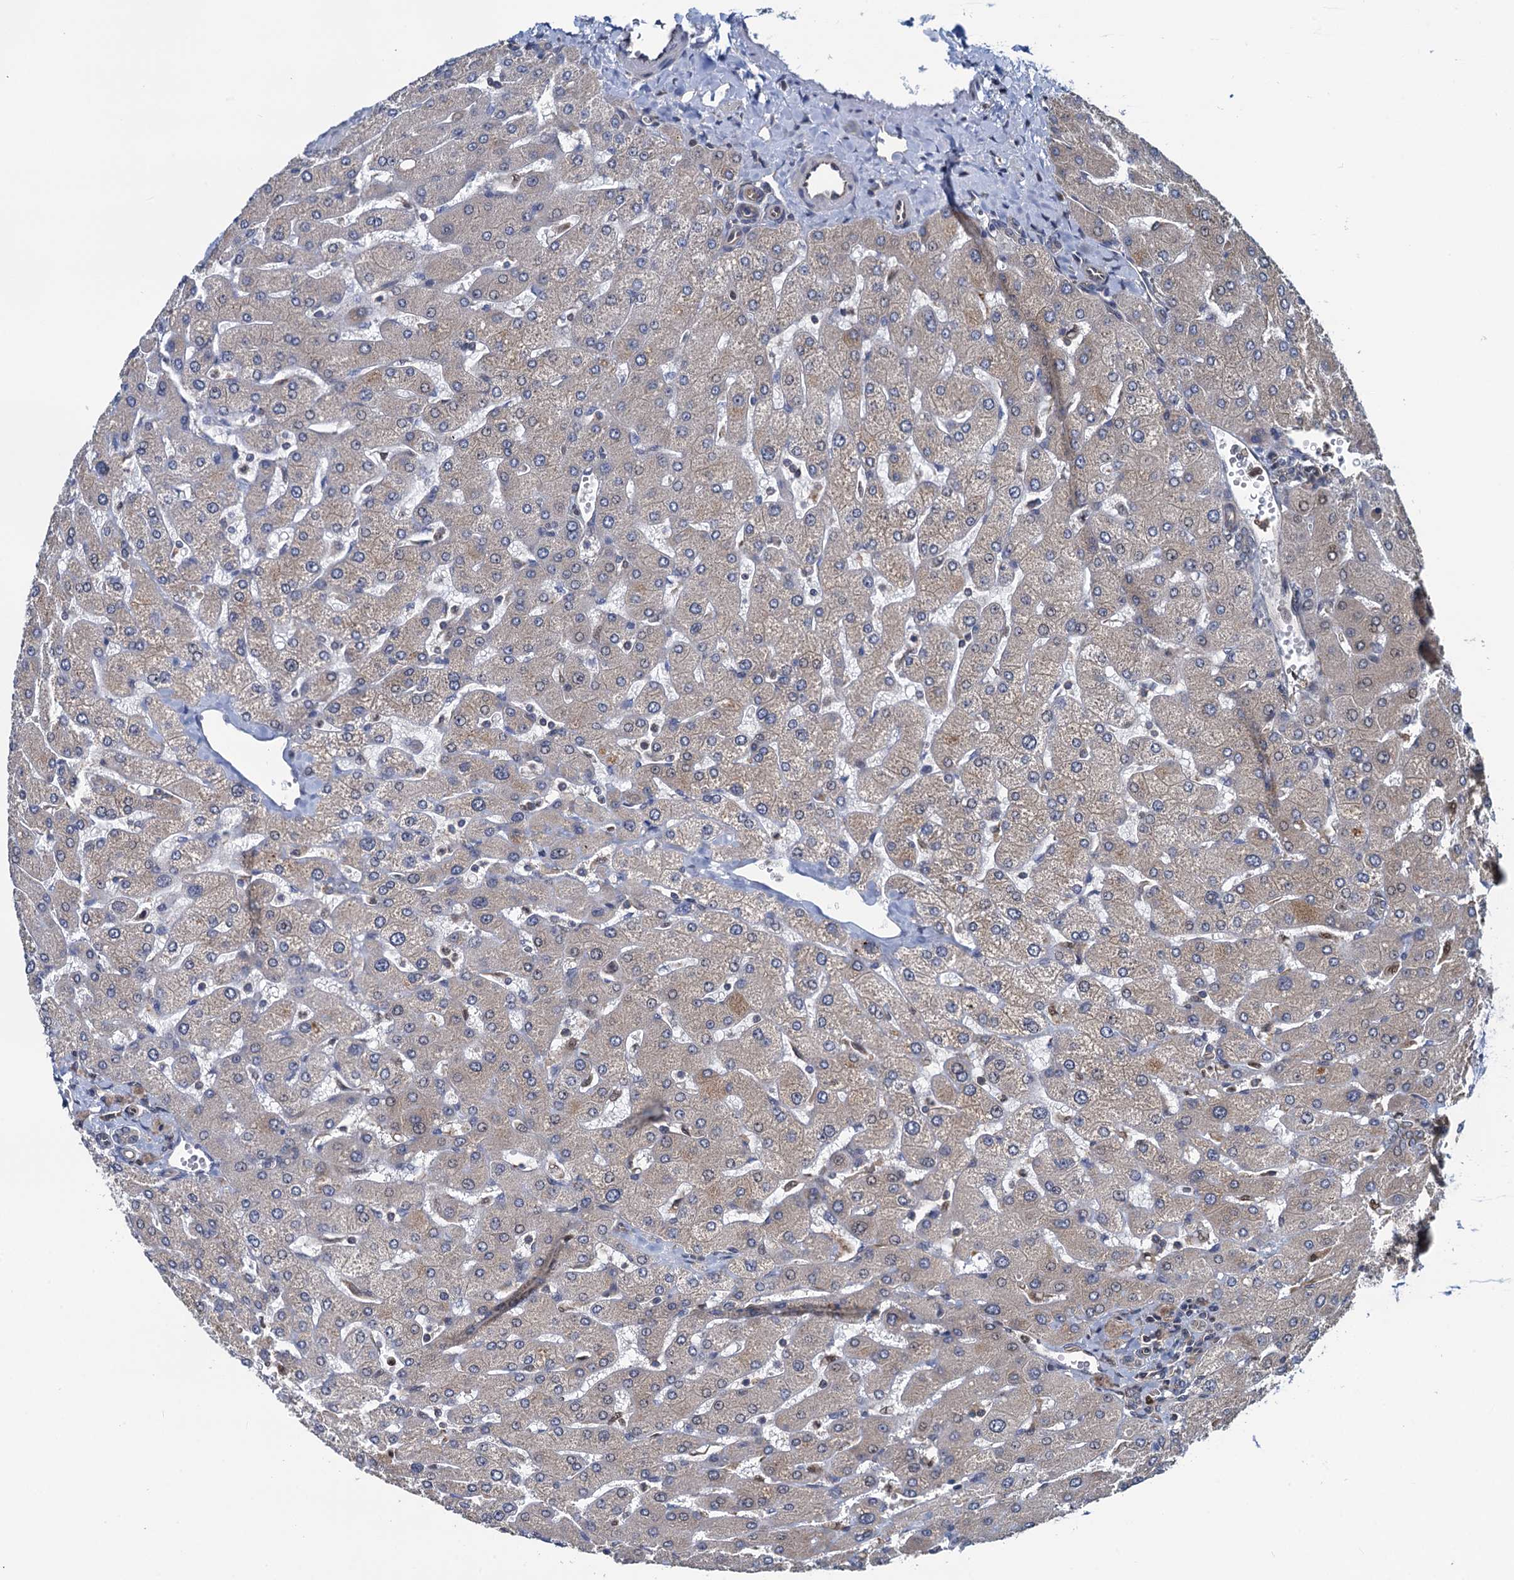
{"staining": {"intensity": "negative", "quantity": "none", "location": "none"}, "tissue": "liver", "cell_type": "Cholangiocytes", "image_type": "normal", "snomed": [{"axis": "morphology", "description": "Normal tissue, NOS"}, {"axis": "topography", "description": "Liver"}], "caption": "High magnification brightfield microscopy of benign liver stained with DAB (3,3'-diaminobenzidine) (brown) and counterstained with hematoxylin (blue): cholangiocytes show no significant expression.", "gene": "RNF125", "patient": {"sex": "male", "age": 55}}